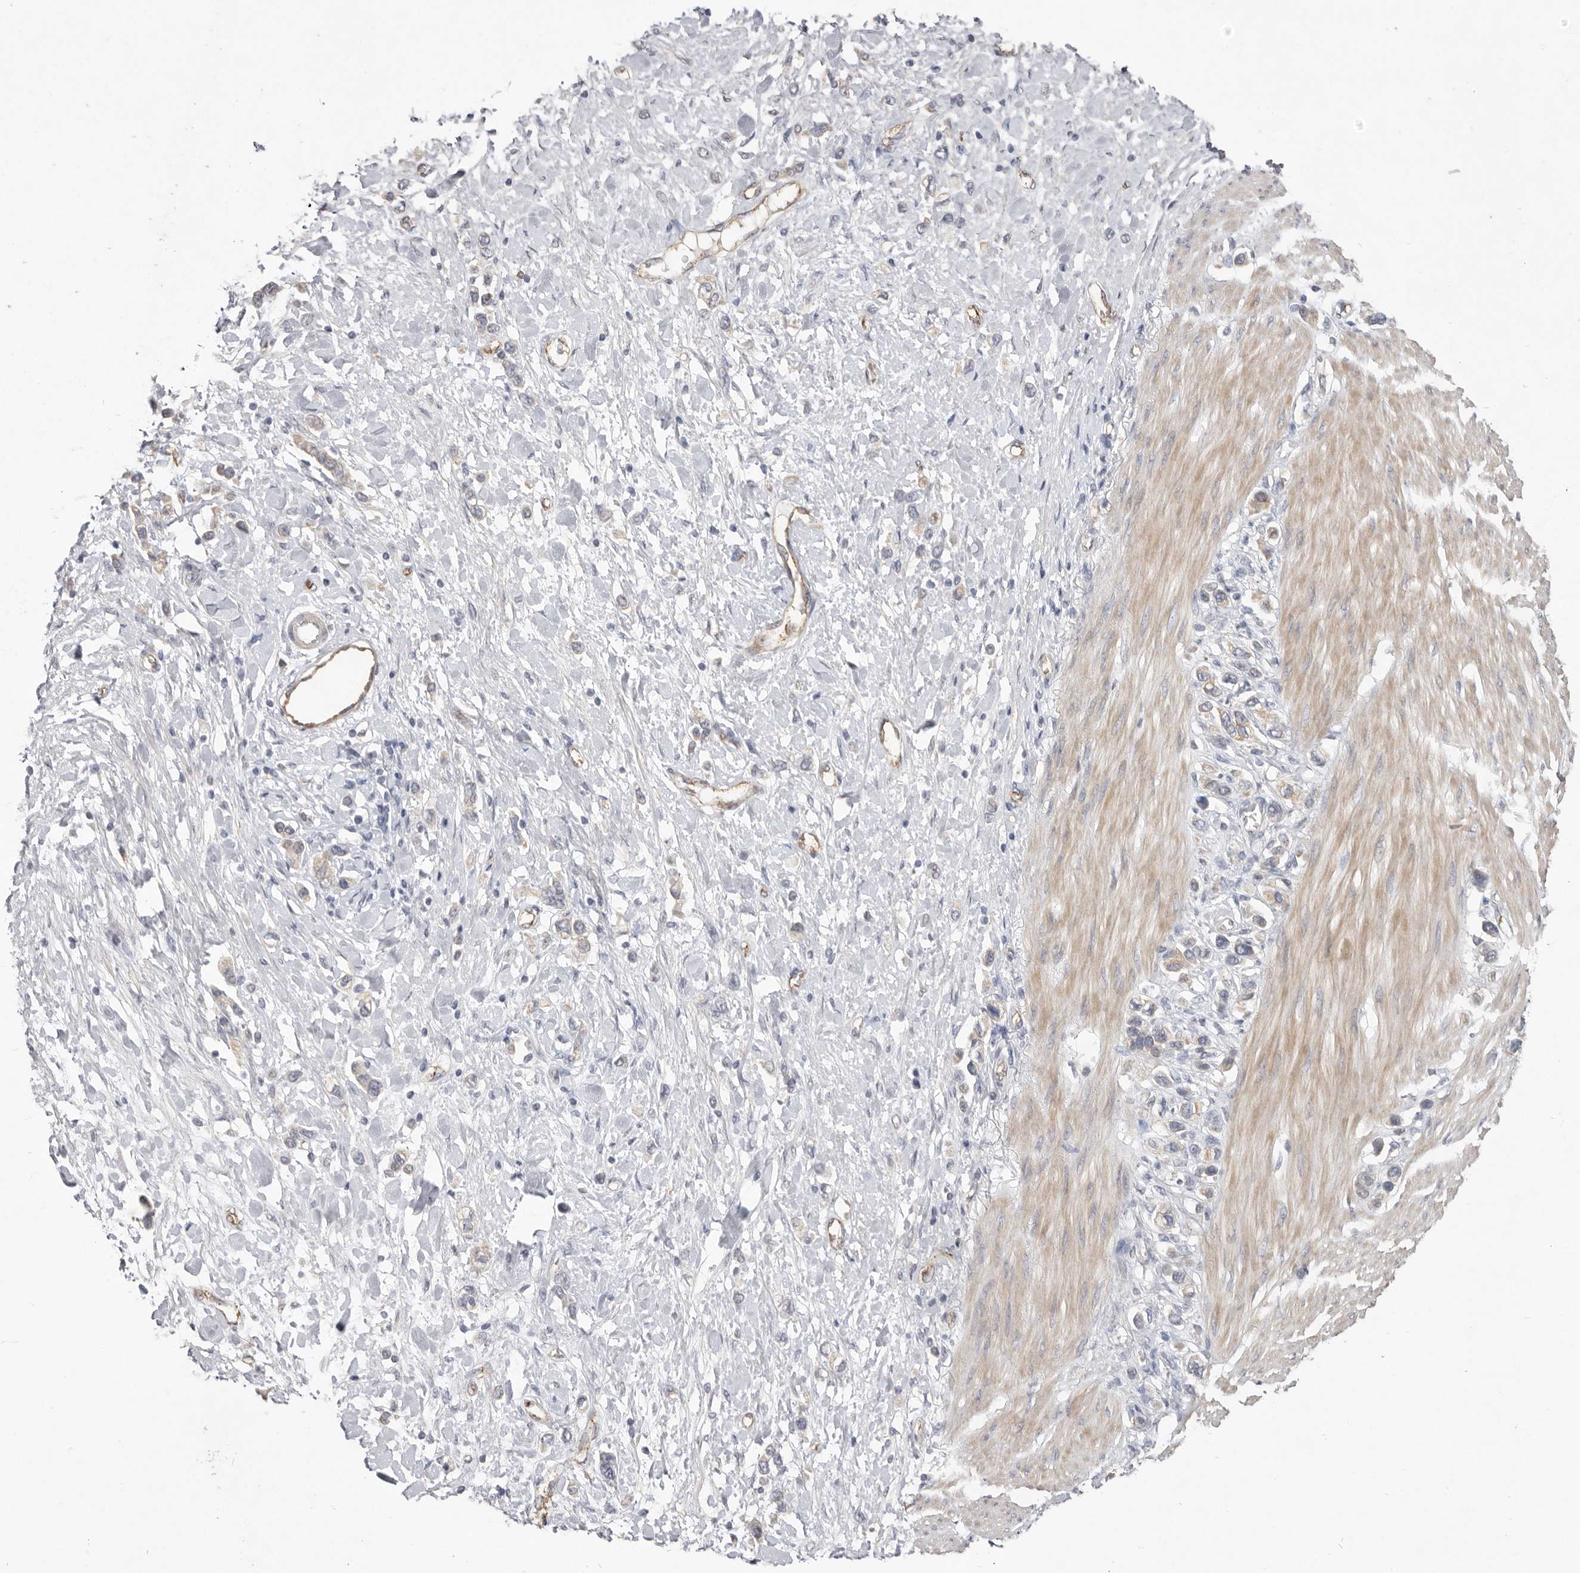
{"staining": {"intensity": "negative", "quantity": "none", "location": "none"}, "tissue": "stomach cancer", "cell_type": "Tumor cells", "image_type": "cancer", "snomed": [{"axis": "morphology", "description": "Adenocarcinoma, NOS"}, {"axis": "topography", "description": "Stomach"}], "caption": "The micrograph reveals no significant positivity in tumor cells of stomach adenocarcinoma. (IHC, brightfield microscopy, high magnification).", "gene": "ZYG11B", "patient": {"sex": "female", "age": 65}}